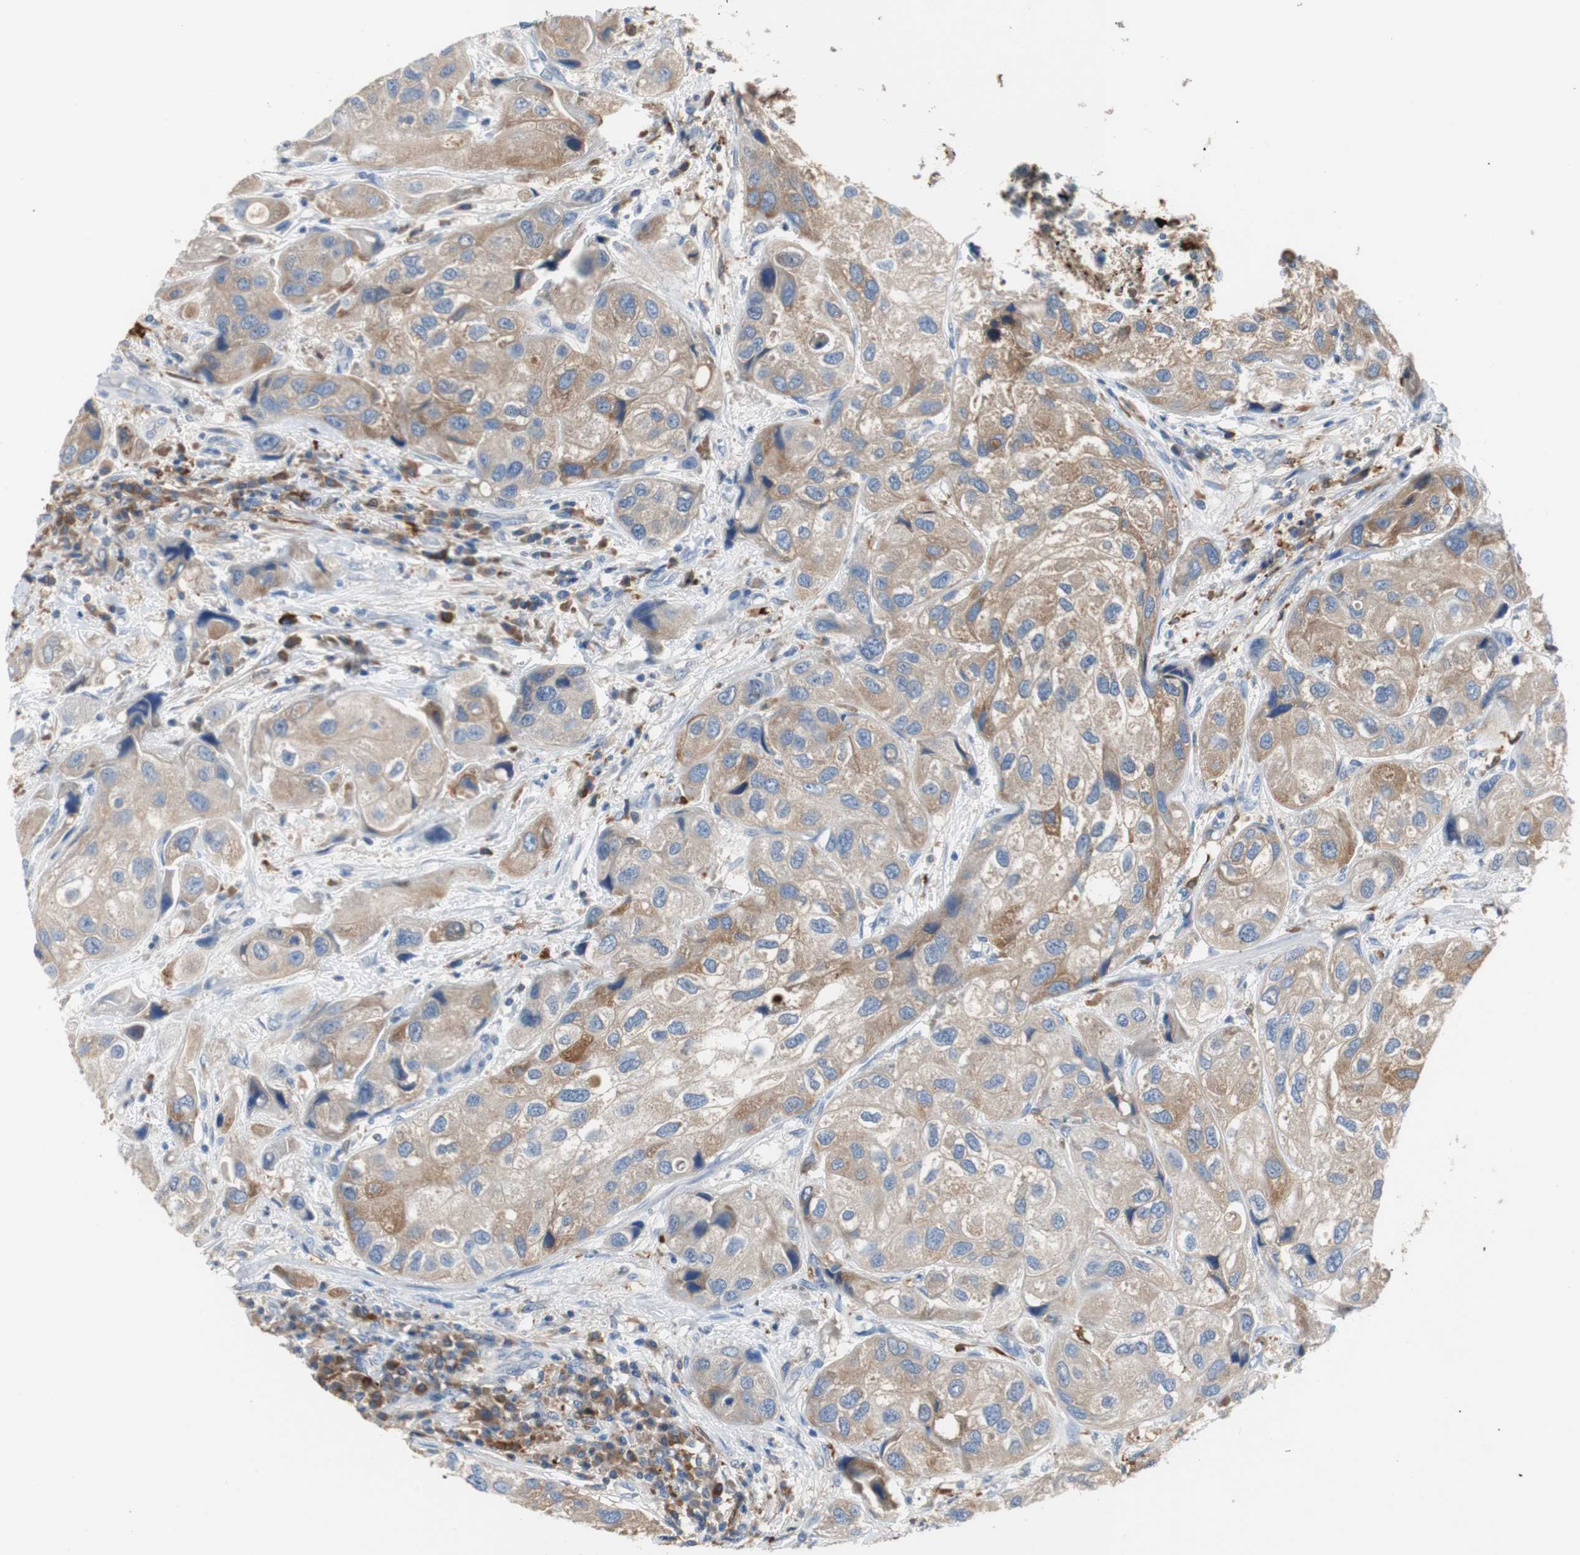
{"staining": {"intensity": "weak", "quantity": "25%-75%", "location": "cytoplasmic/membranous"}, "tissue": "urothelial cancer", "cell_type": "Tumor cells", "image_type": "cancer", "snomed": [{"axis": "morphology", "description": "Urothelial carcinoma, High grade"}, {"axis": "topography", "description": "Urinary bladder"}], "caption": "Tumor cells show weak cytoplasmic/membranous expression in about 25%-75% of cells in urothelial carcinoma (high-grade).", "gene": "PI15", "patient": {"sex": "female", "age": 64}}